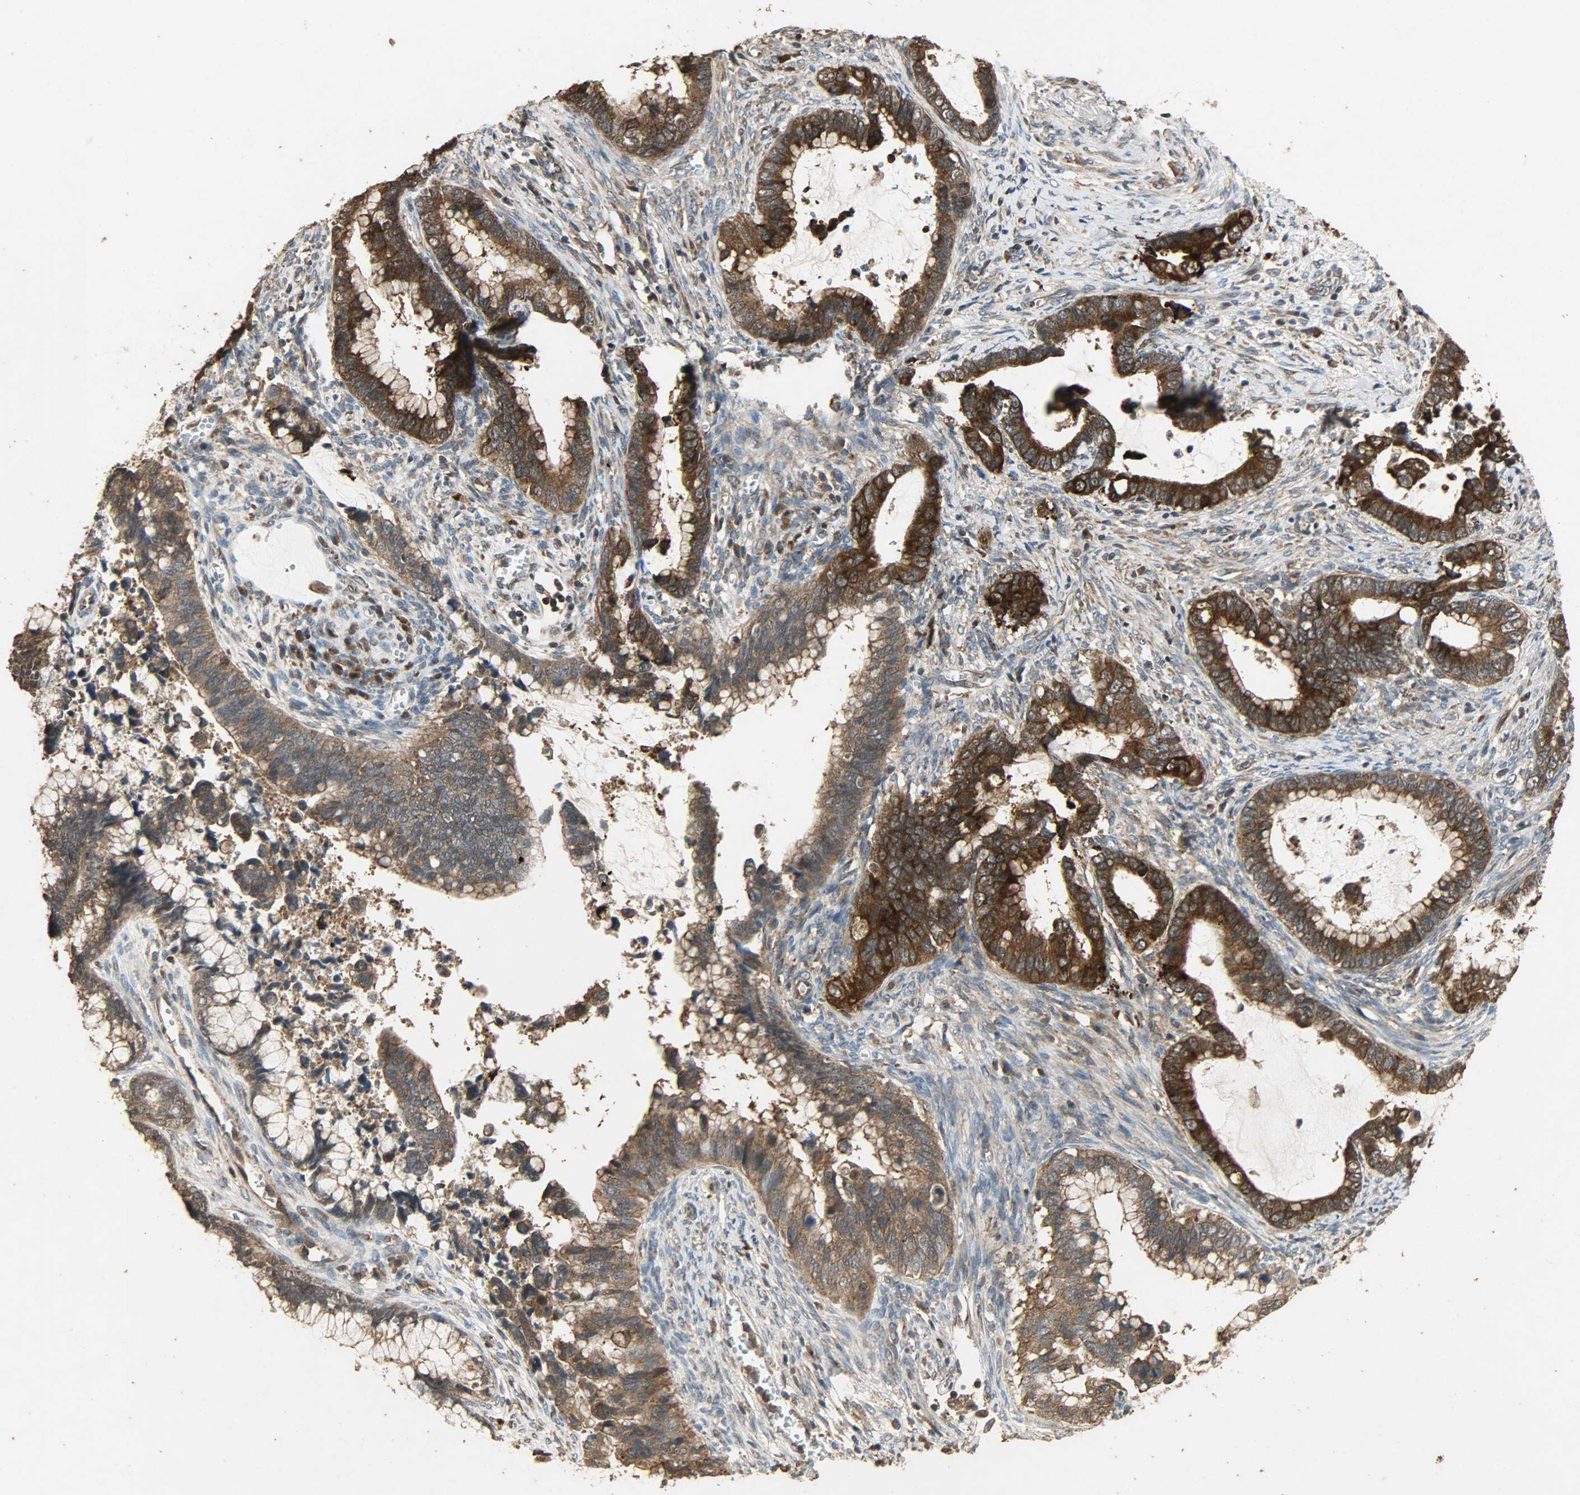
{"staining": {"intensity": "strong", "quantity": ">75%", "location": "cytoplasmic/membranous"}, "tissue": "cervical cancer", "cell_type": "Tumor cells", "image_type": "cancer", "snomed": [{"axis": "morphology", "description": "Adenocarcinoma, NOS"}, {"axis": "topography", "description": "Cervix"}], "caption": "Immunohistochemistry (IHC) staining of cervical cancer, which shows high levels of strong cytoplasmic/membranous expression in about >75% of tumor cells indicating strong cytoplasmic/membranous protein positivity. The staining was performed using DAB (brown) for protein detection and nuclei were counterstained in hematoxylin (blue).", "gene": "CDKN2C", "patient": {"sex": "female", "age": 44}}